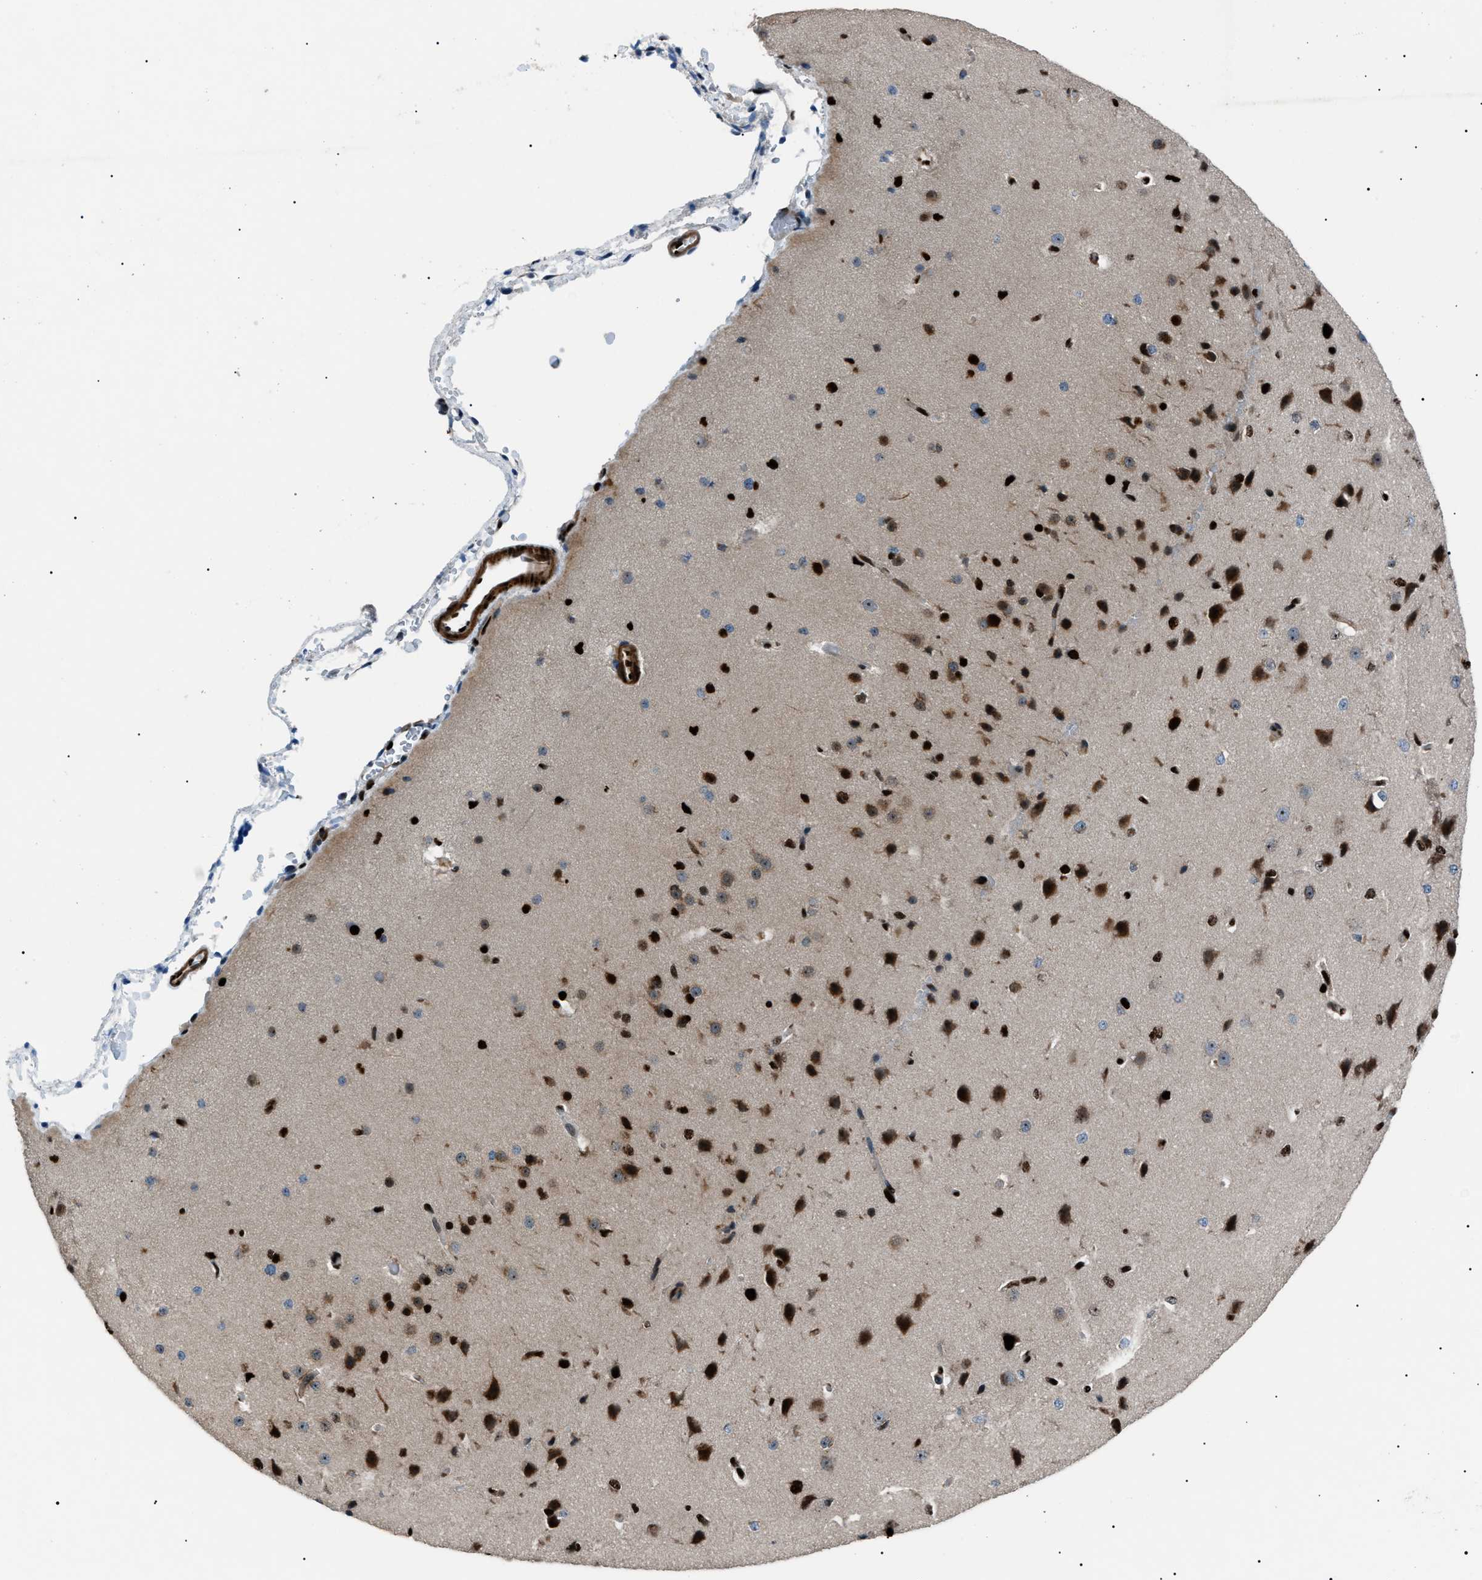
{"staining": {"intensity": "moderate", "quantity": "25%-75%", "location": "nuclear"}, "tissue": "cerebral cortex", "cell_type": "Endothelial cells", "image_type": "normal", "snomed": [{"axis": "morphology", "description": "Normal tissue, NOS"}, {"axis": "morphology", "description": "Developmental malformation"}, {"axis": "topography", "description": "Cerebral cortex"}], "caption": "The immunohistochemical stain labels moderate nuclear expression in endothelial cells of benign cerebral cortex. Nuclei are stained in blue.", "gene": "PRKX", "patient": {"sex": "female", "age": 30}}